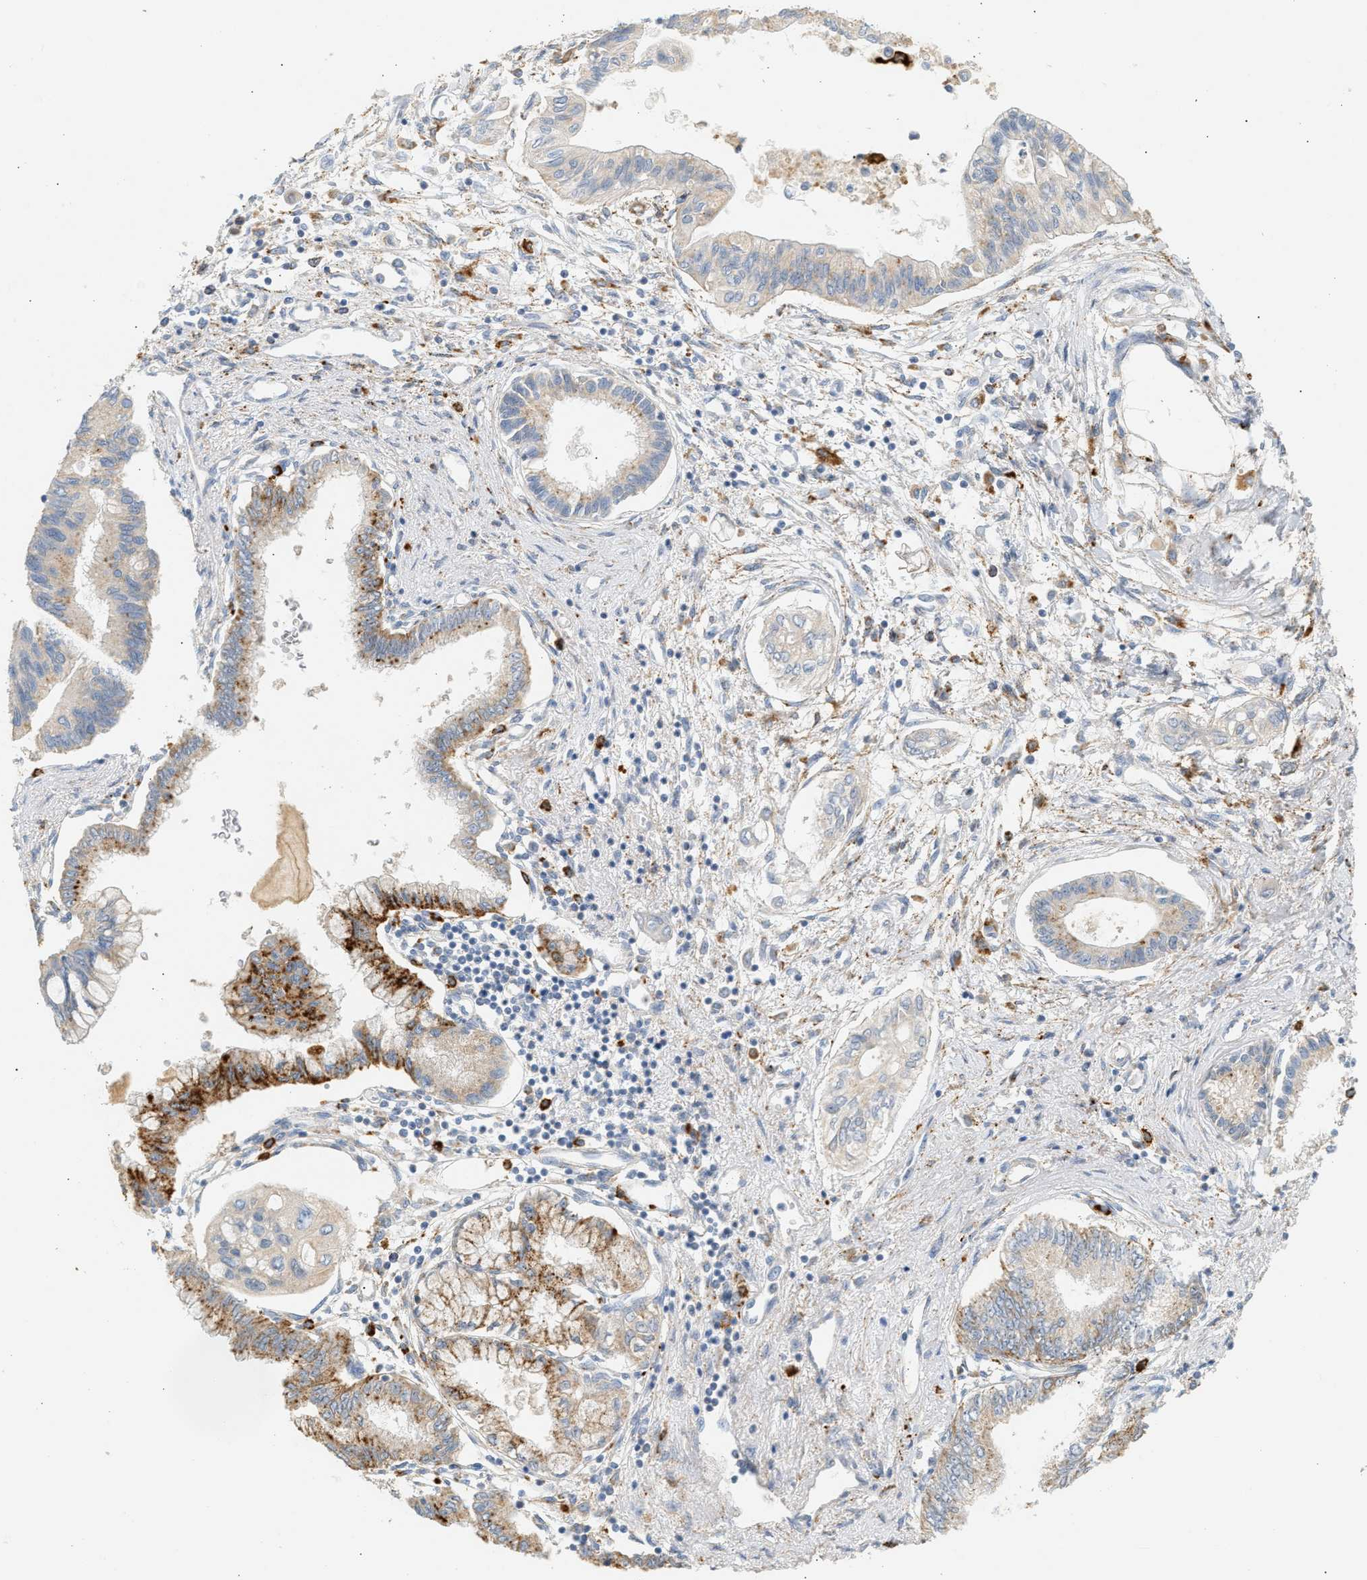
{"staining": {"intensity": "moderate", "quantity": "25%-75%", "location": "cytoplasmic/membranous"}, "tissue": "pancreatic cancer", "cell_type": "Tumor cells", "image_type": "cancer", "snomed": [{"axis": "morphology", "description": "Adenocarcinoma, NOS"}, {"axis": "topography", "description": "Pancreas"}], "caption": "A histopathology image showing moderate cytoplasmic/membranous staining in approximately 25%-75% of tumor cells in pancreatic adenocarcinoma, as visualized by brown immunohistochemical staining.", "gene": "ENTHD1", "patient": {"sex": "female", "age": 77}}